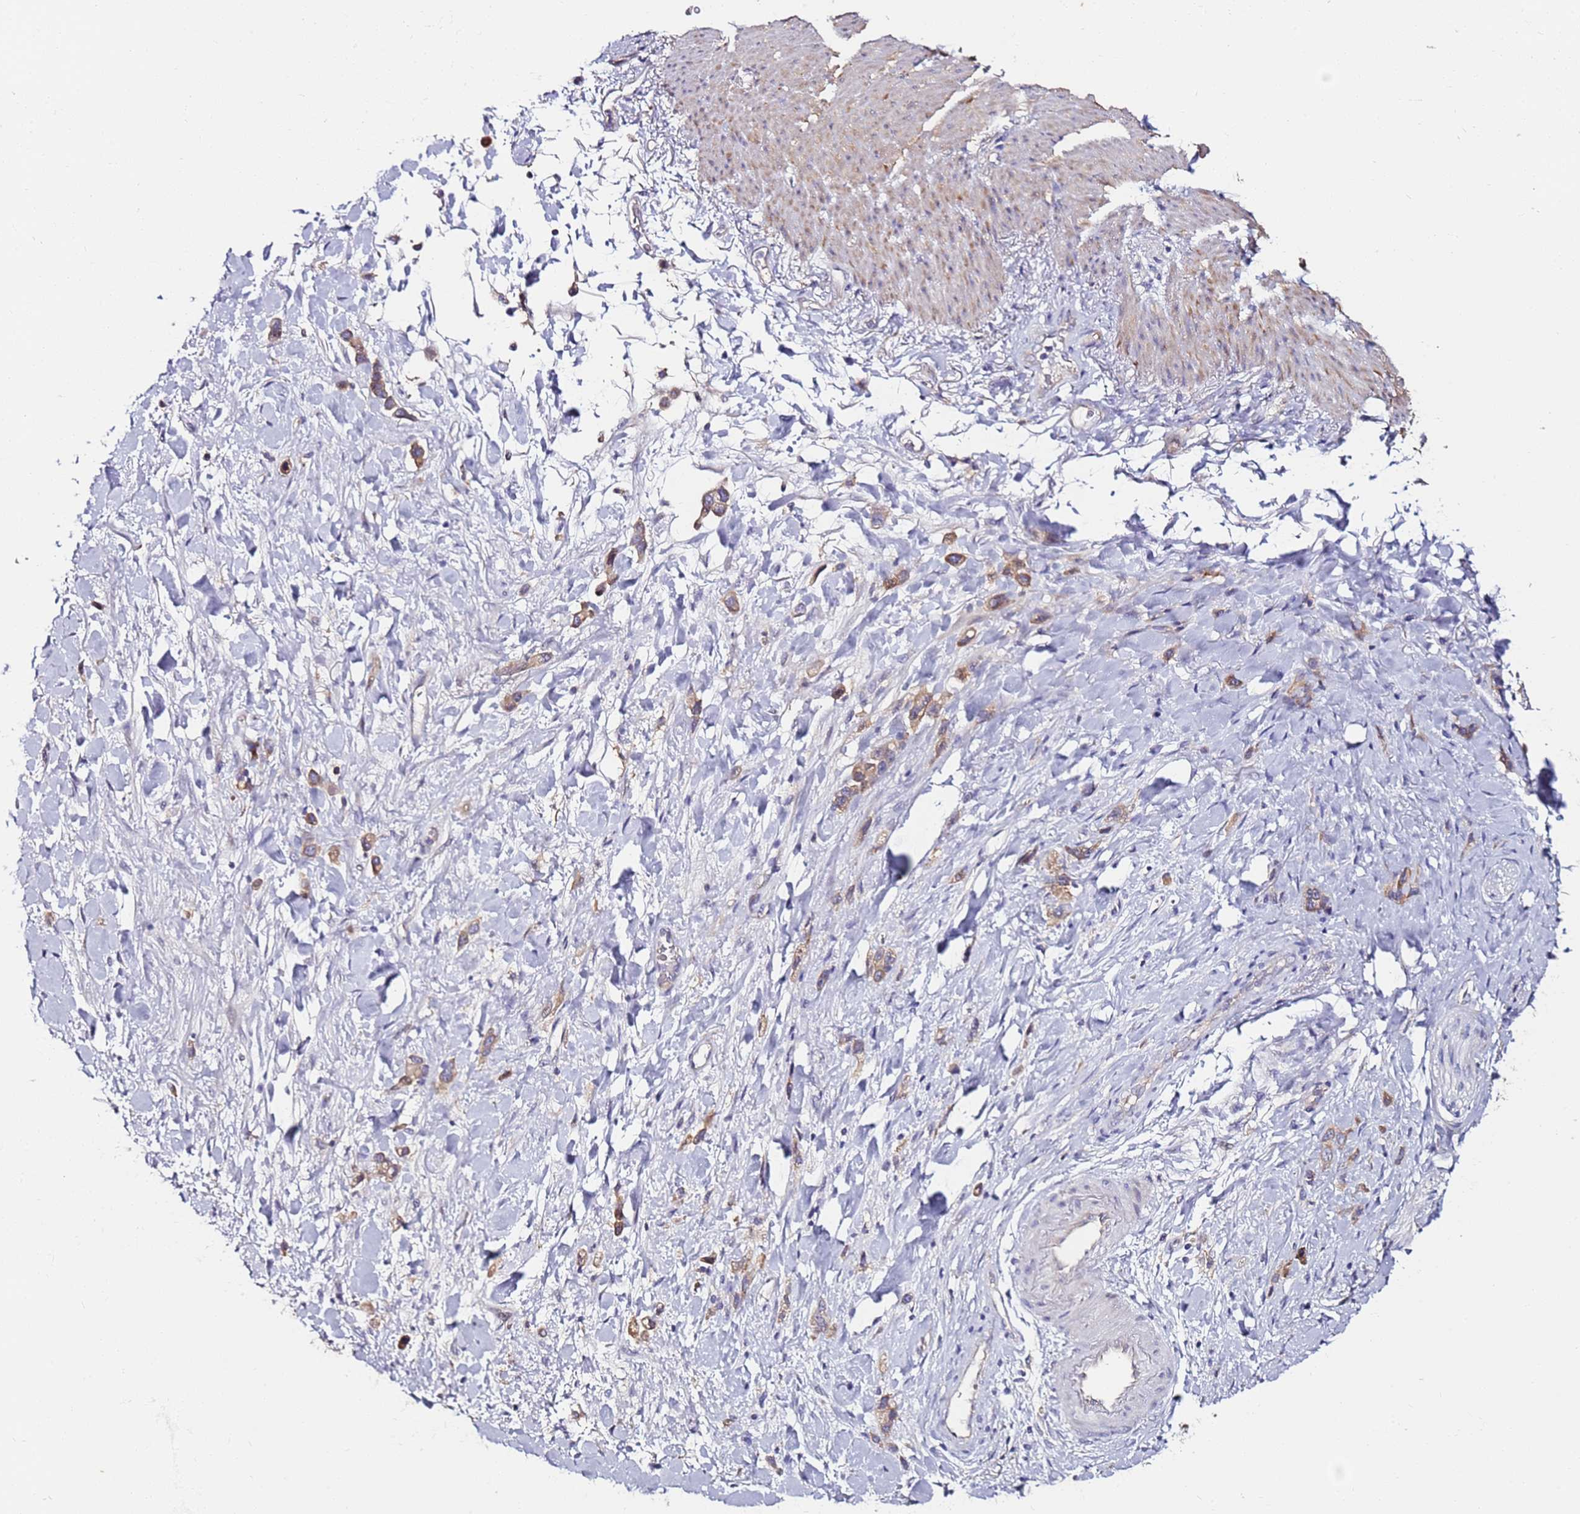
{"staining": {"intensity": "weak", "quantity": ">75%", "location": "cytoplasmic/membranous"}, "tissue": "stomach cancer", "cell_type": "Tumor cells", "image_type": "cancer", "snomed": [{"axis": "morphology", "description": "Adenocarcinoma, NOS"}, {"axis": "topography", "description": "Stomach"}], "caption": "Stomach adenocarcinoma tissue reveals weak cytoplasmic/membranous expression in approximately >75% of tumor cells", "gene": "SRRM5", "patient": {"sex": "female", "age": 65}}